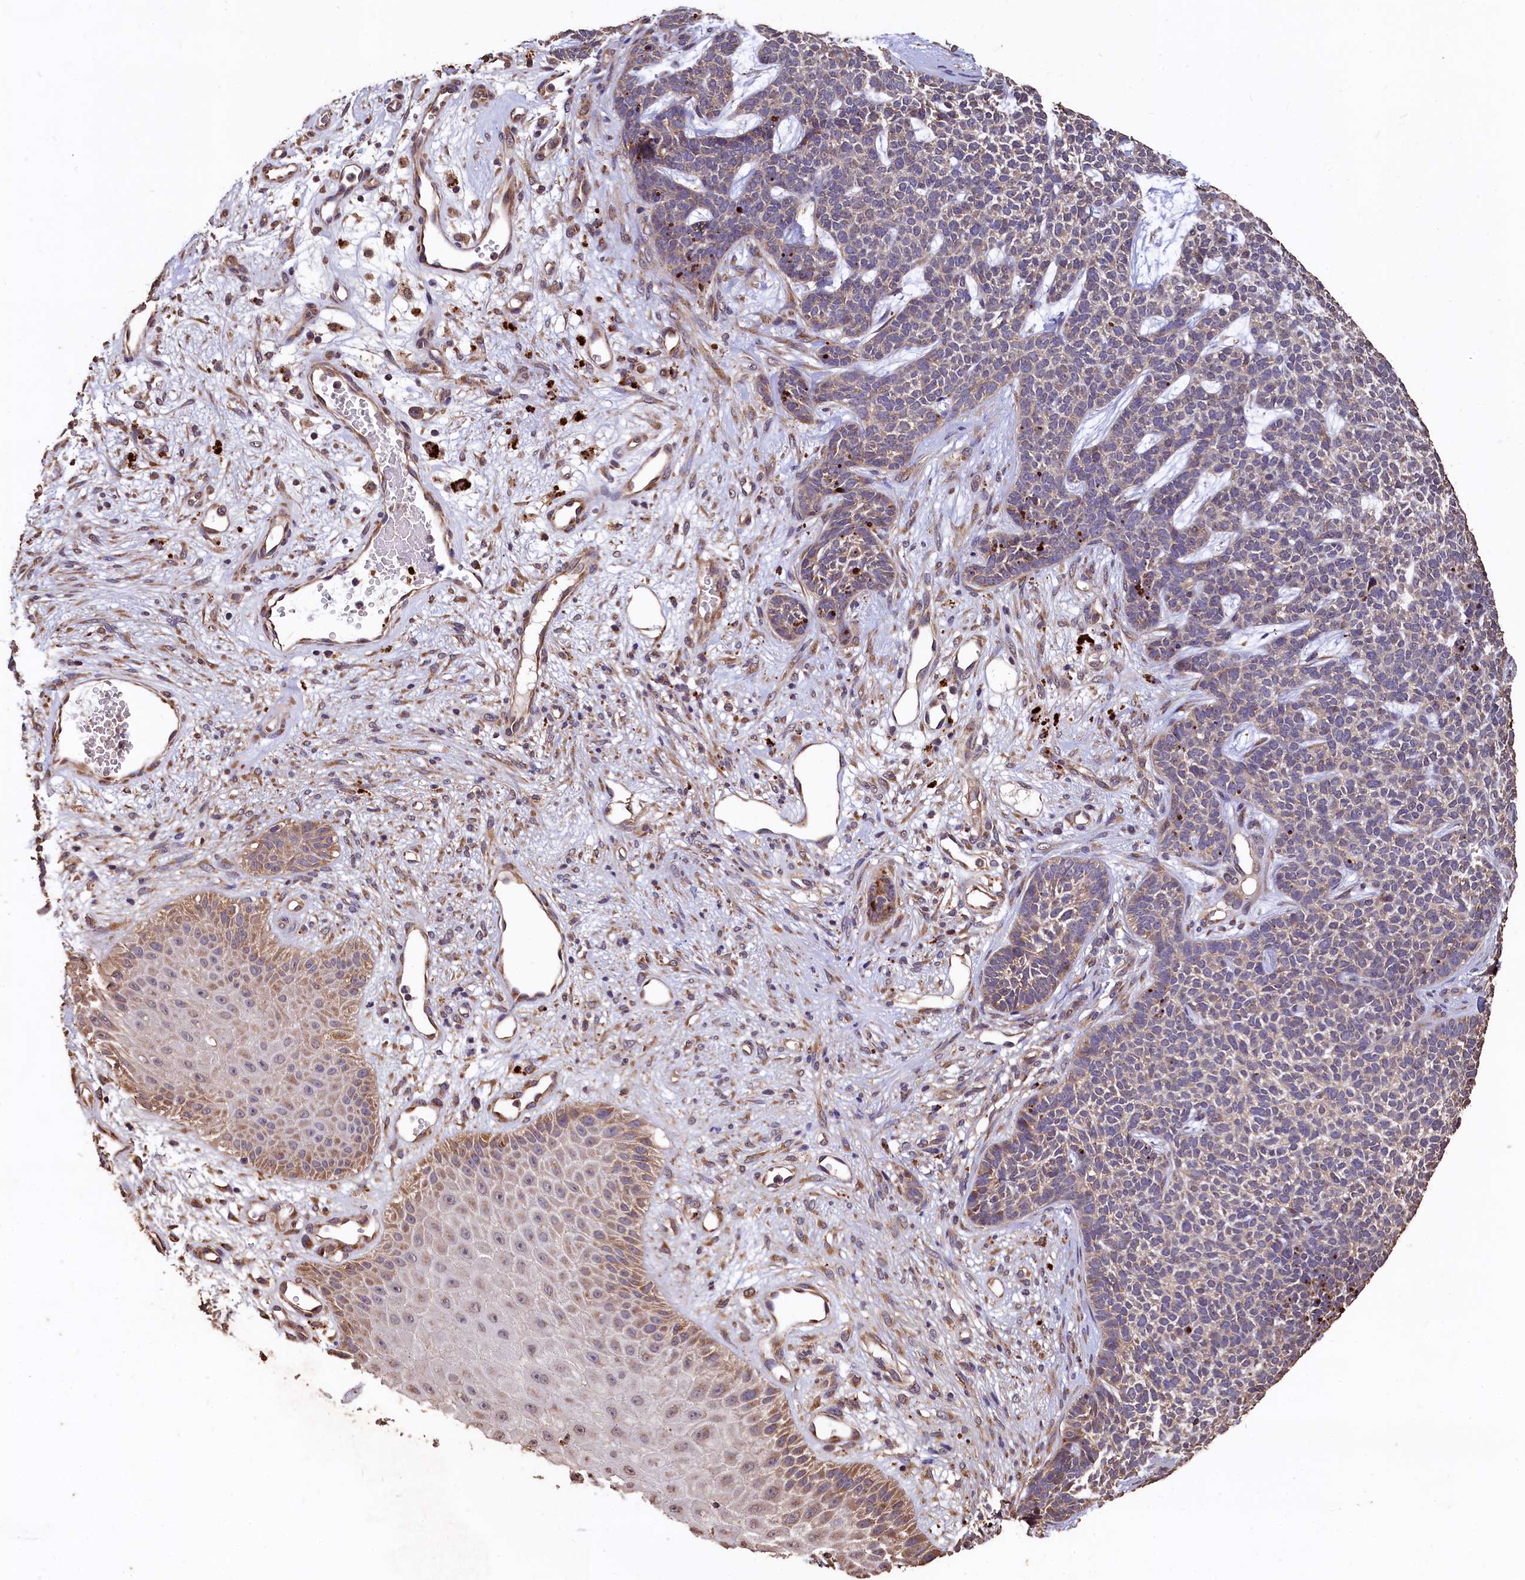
{"staining": {"intensity": "weak", "quantity": "<25%", "location": "cytoplasmic/membranous"}, "tissue": "skin cancer", "cell_type": "Tumor cells", "image_type": "cancer", "snomed": [{"axis": "morphology", "description": "Basal cell carcinoma"}, {"axis": "topography", "description": "Skin"}], "caption": "A photomicrograph of skin cancer stained for a protein shows no brown staining in tumor cells. (DAB IHC with hematoxylin counter stain).", "gene": "LSM4", "patient": {"sex": "female", "age": 84}}